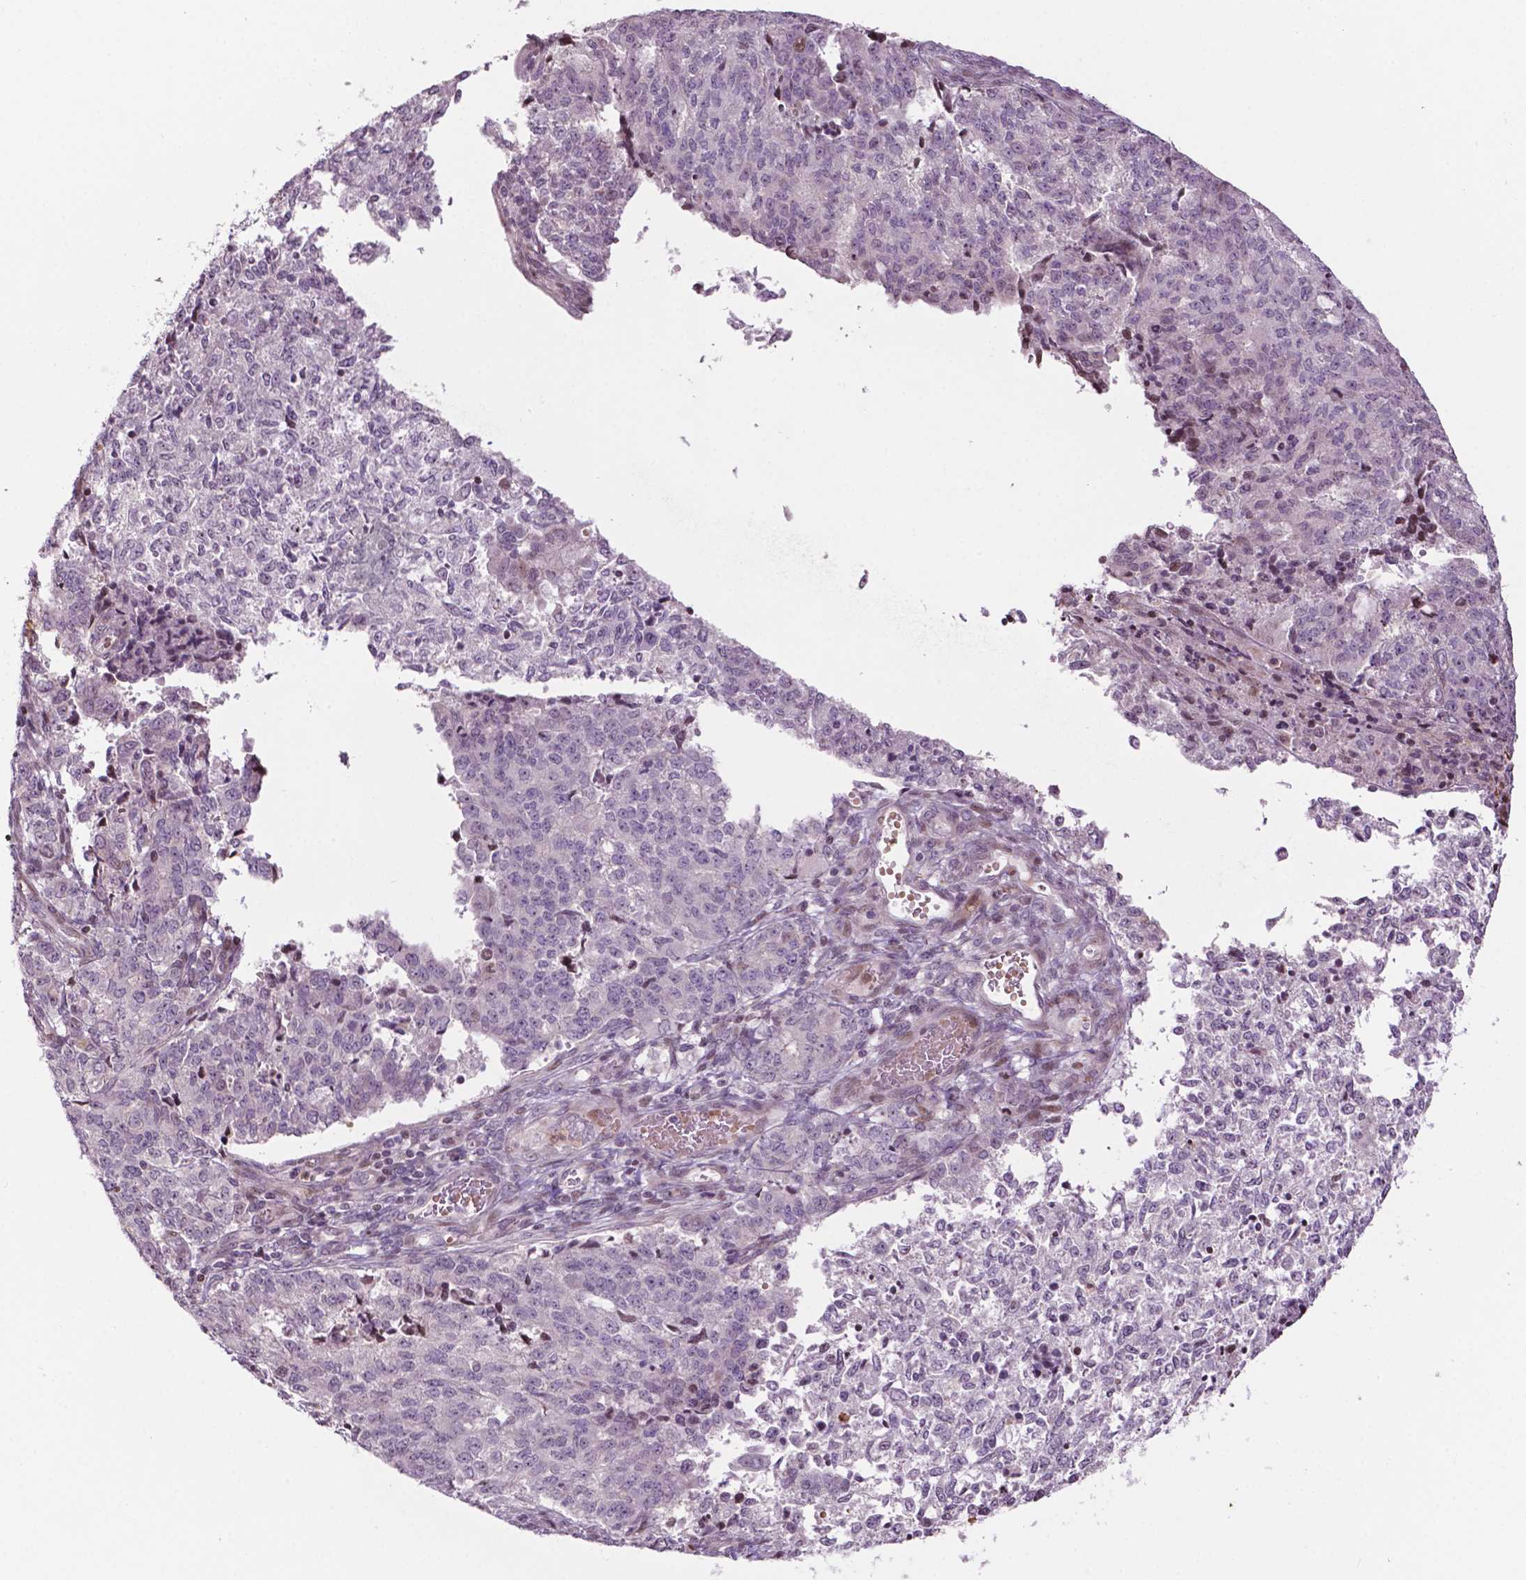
{"staining": {"intensity": "negative", "quantity": "none", "location": "none"}, "tissue": "endometrial cancer", "cell_type": "Tumor cells", "image_type": "cancer", "snomed": [{"axis": "morphology", "description": "Adenocarcinoma, NOS"}, {"axis": "topography", "description": "Endometrium"}], "caption": "DAB immunohistochemical staining of endometrial cancer displays no significant expression in tumor cells.", "gene": "PTPN18", "patient": {"sex": "female", "age": 50}}